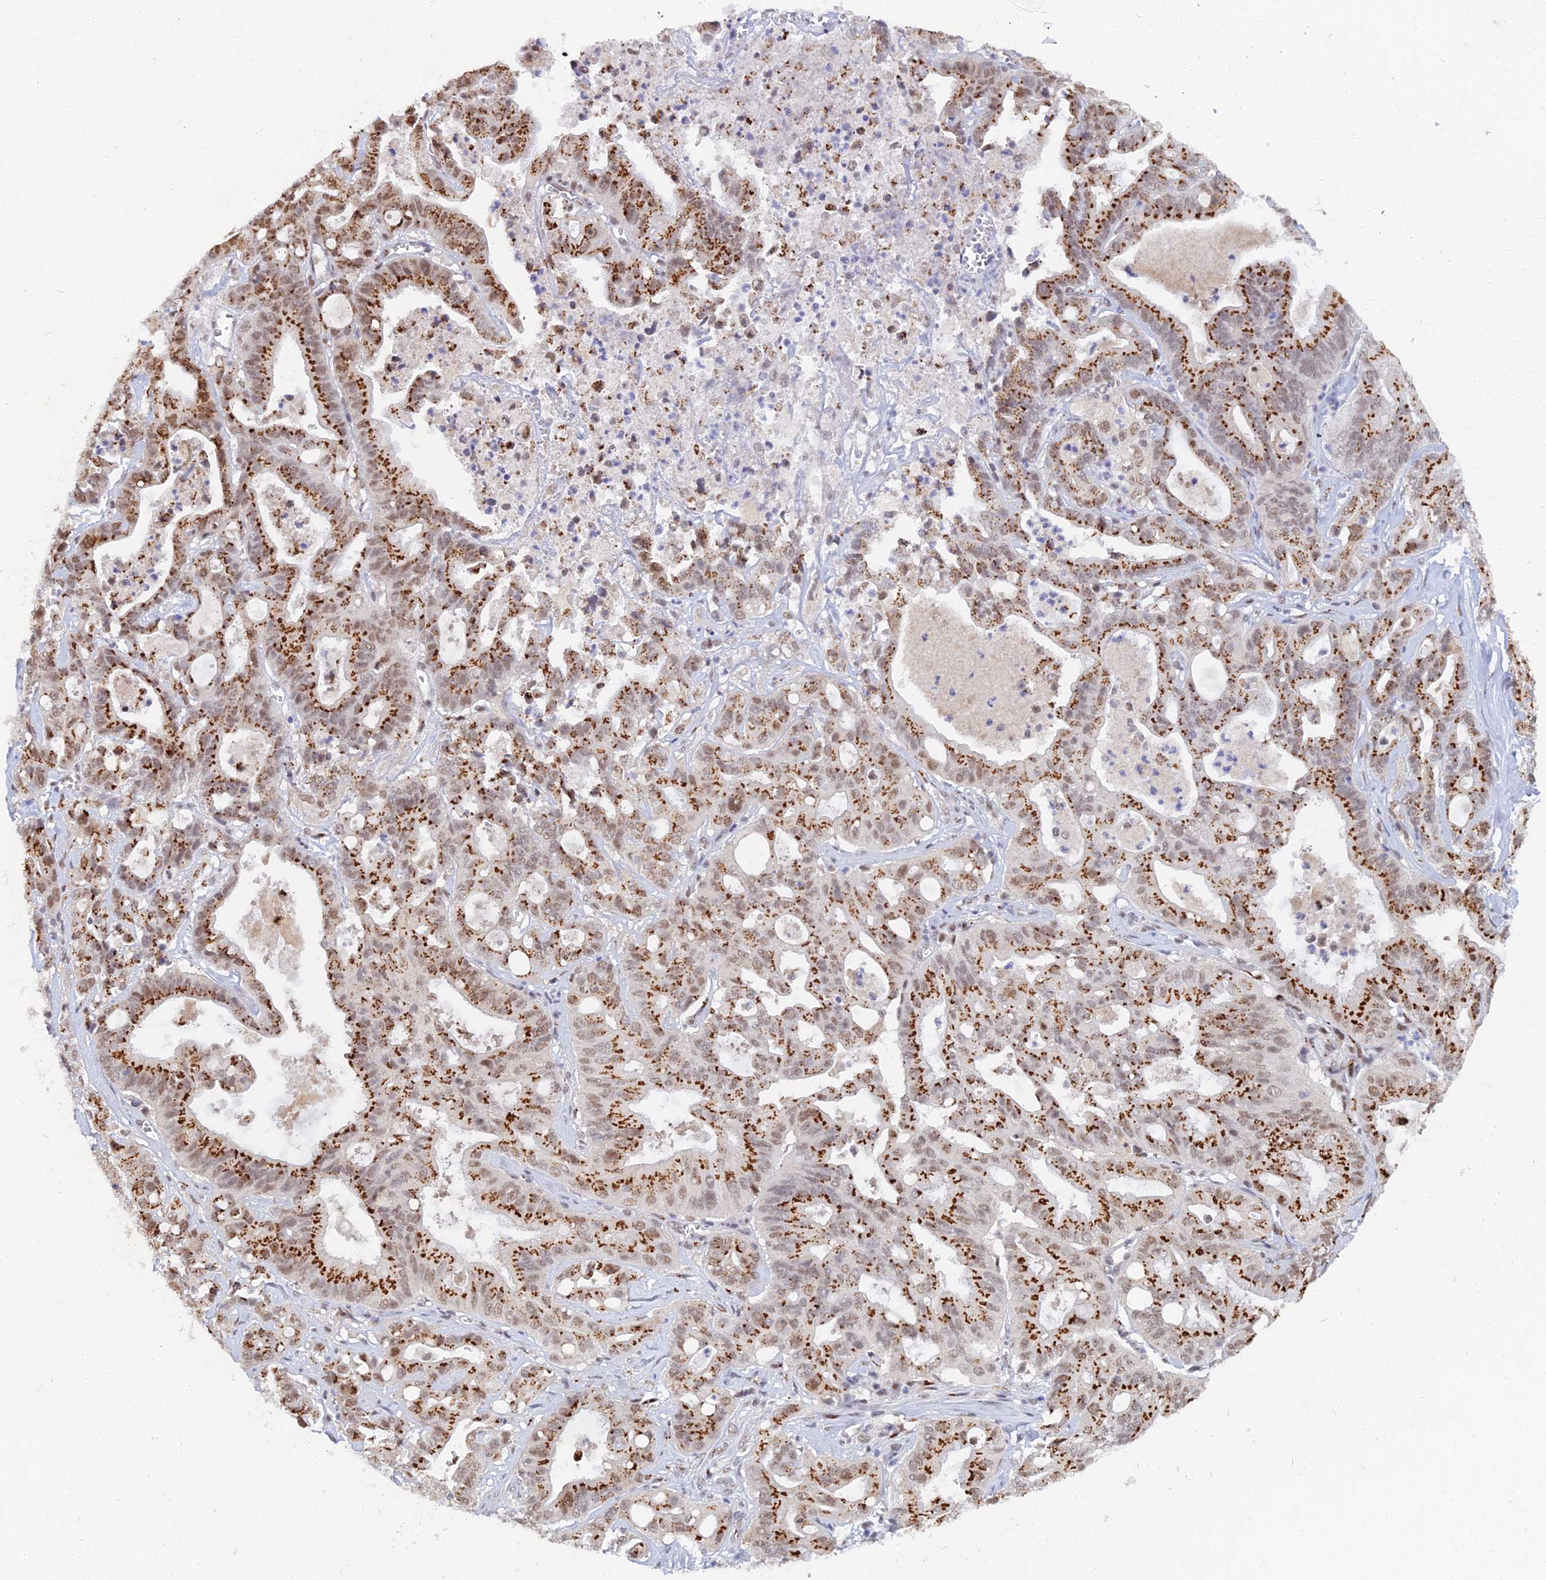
{"staining": {"intensity": "strong", "quantity": ">75%", "location": "cytoplasmic/membranous,nuclear"}, "tissue": "ovarian cancer", "cell_type": "Tumor cells", "image_type": "cancer", "snomed": [{"axis": "morphology", "description": "Cystadenocarcinoma, mucinous, NOS"}, {"axis": "topography", "description": "Ovary"}], "caption": "An image of mucinous cystadenocarcinoma (ovarian) stained for a protein shows strong cytoplasmic/membranous and nuclear brown staining in tumor cells.", "gene": "THOC3", "patient": {"sex": "female", "age": 70}}